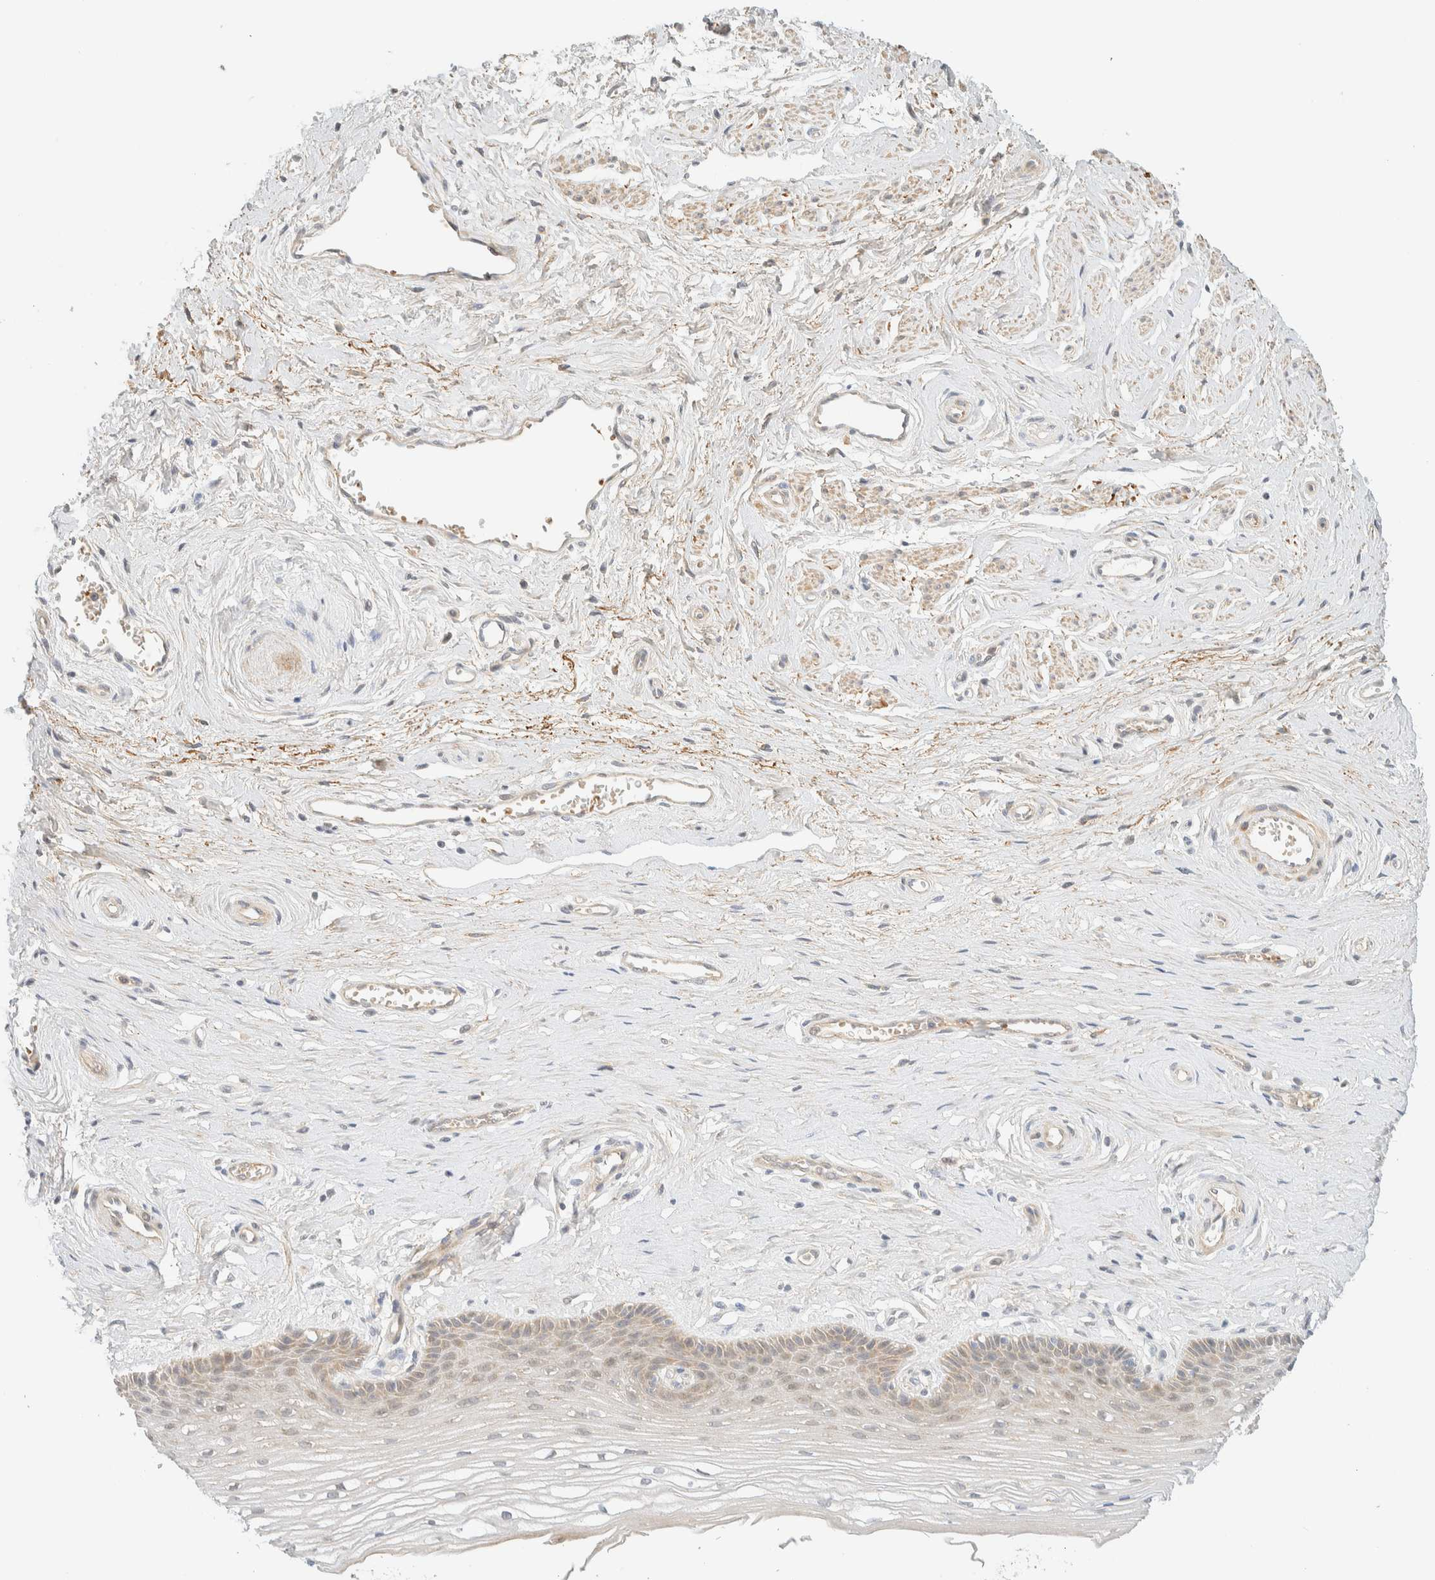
{"staining": {"intensity": "weak", "quantity": "<25%", "location": "cytoplasmic/membranous"}, "tissue": "vagina", "cell_type": "Squamous epithelial cells", "image_type": "normal", "snomed": [{"axis": "morphology", "description": "Normal tissue, NOS"}, {"axis": "topography", "description": "Vagina"}], "caption": "This is a histopathology image of immunohistochemistry (IHC) staining of normal vagina, which shows no staining in squamous epithelial cells. The staining was performed using DAB to visualize the protein expression in brown, while the nuclei were stained in blue with hematoxylin (Magnification: 20x).", "gene": "TNK1", "patient": {"sex": "female", "age": 46}}